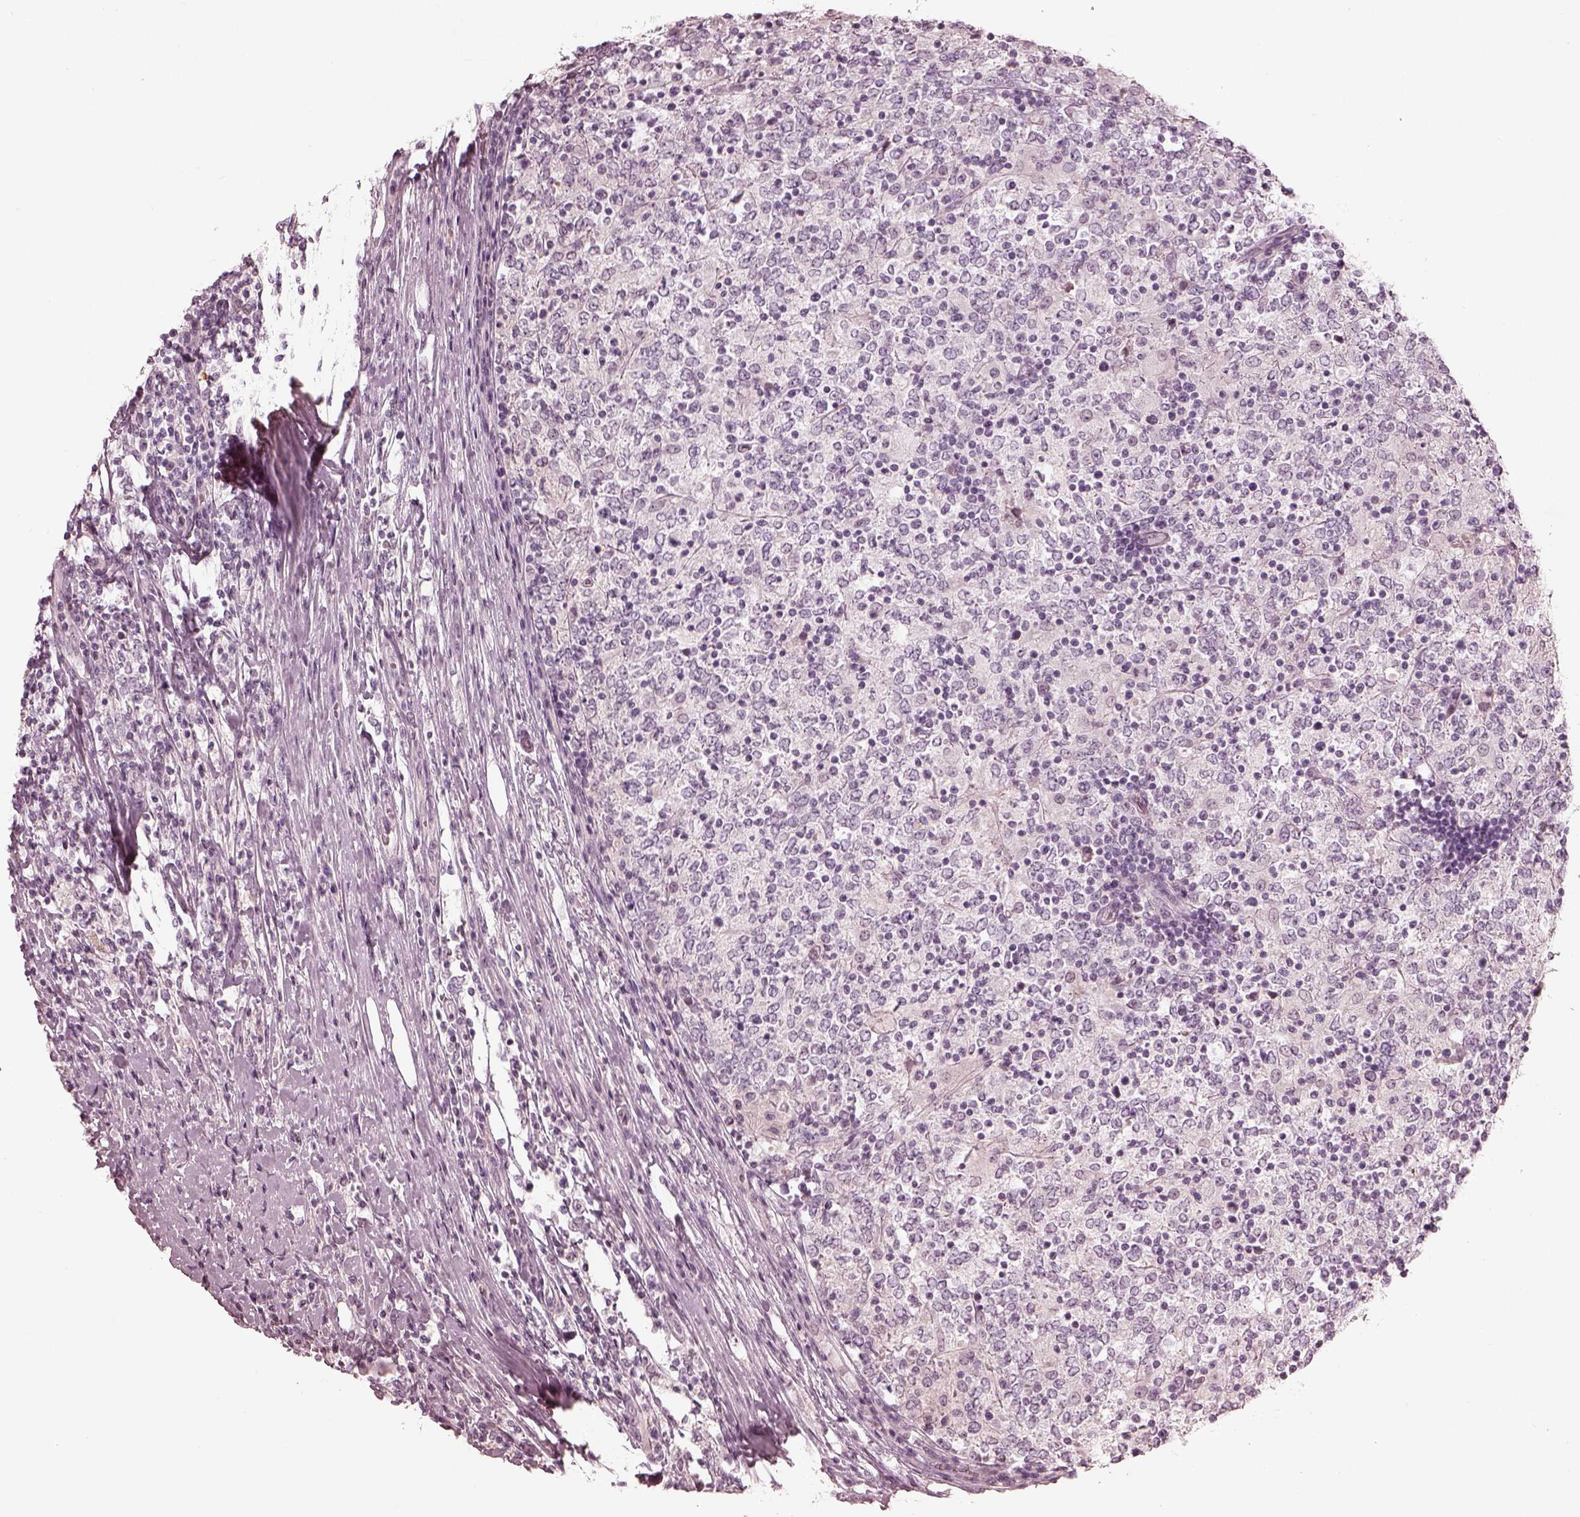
{"staining": {"intensity": "negative", "quantity": "none", "location": "none"}, "tissue": "lymphoma", "cell_type": "Tumor cells", "image_type": "cancer", "snomed": [{"axis": "morphology", "description": "Malignant lymphoma, non-Hodgkin's type, High grade"}, {"axis": "topography", "description": "Lymph node"}], "caption": "Image shows no significant protein expression in tumor cells of lymphoma.", "gene": "ADRB3", "patient": {"sex": "female", "age": 84}}